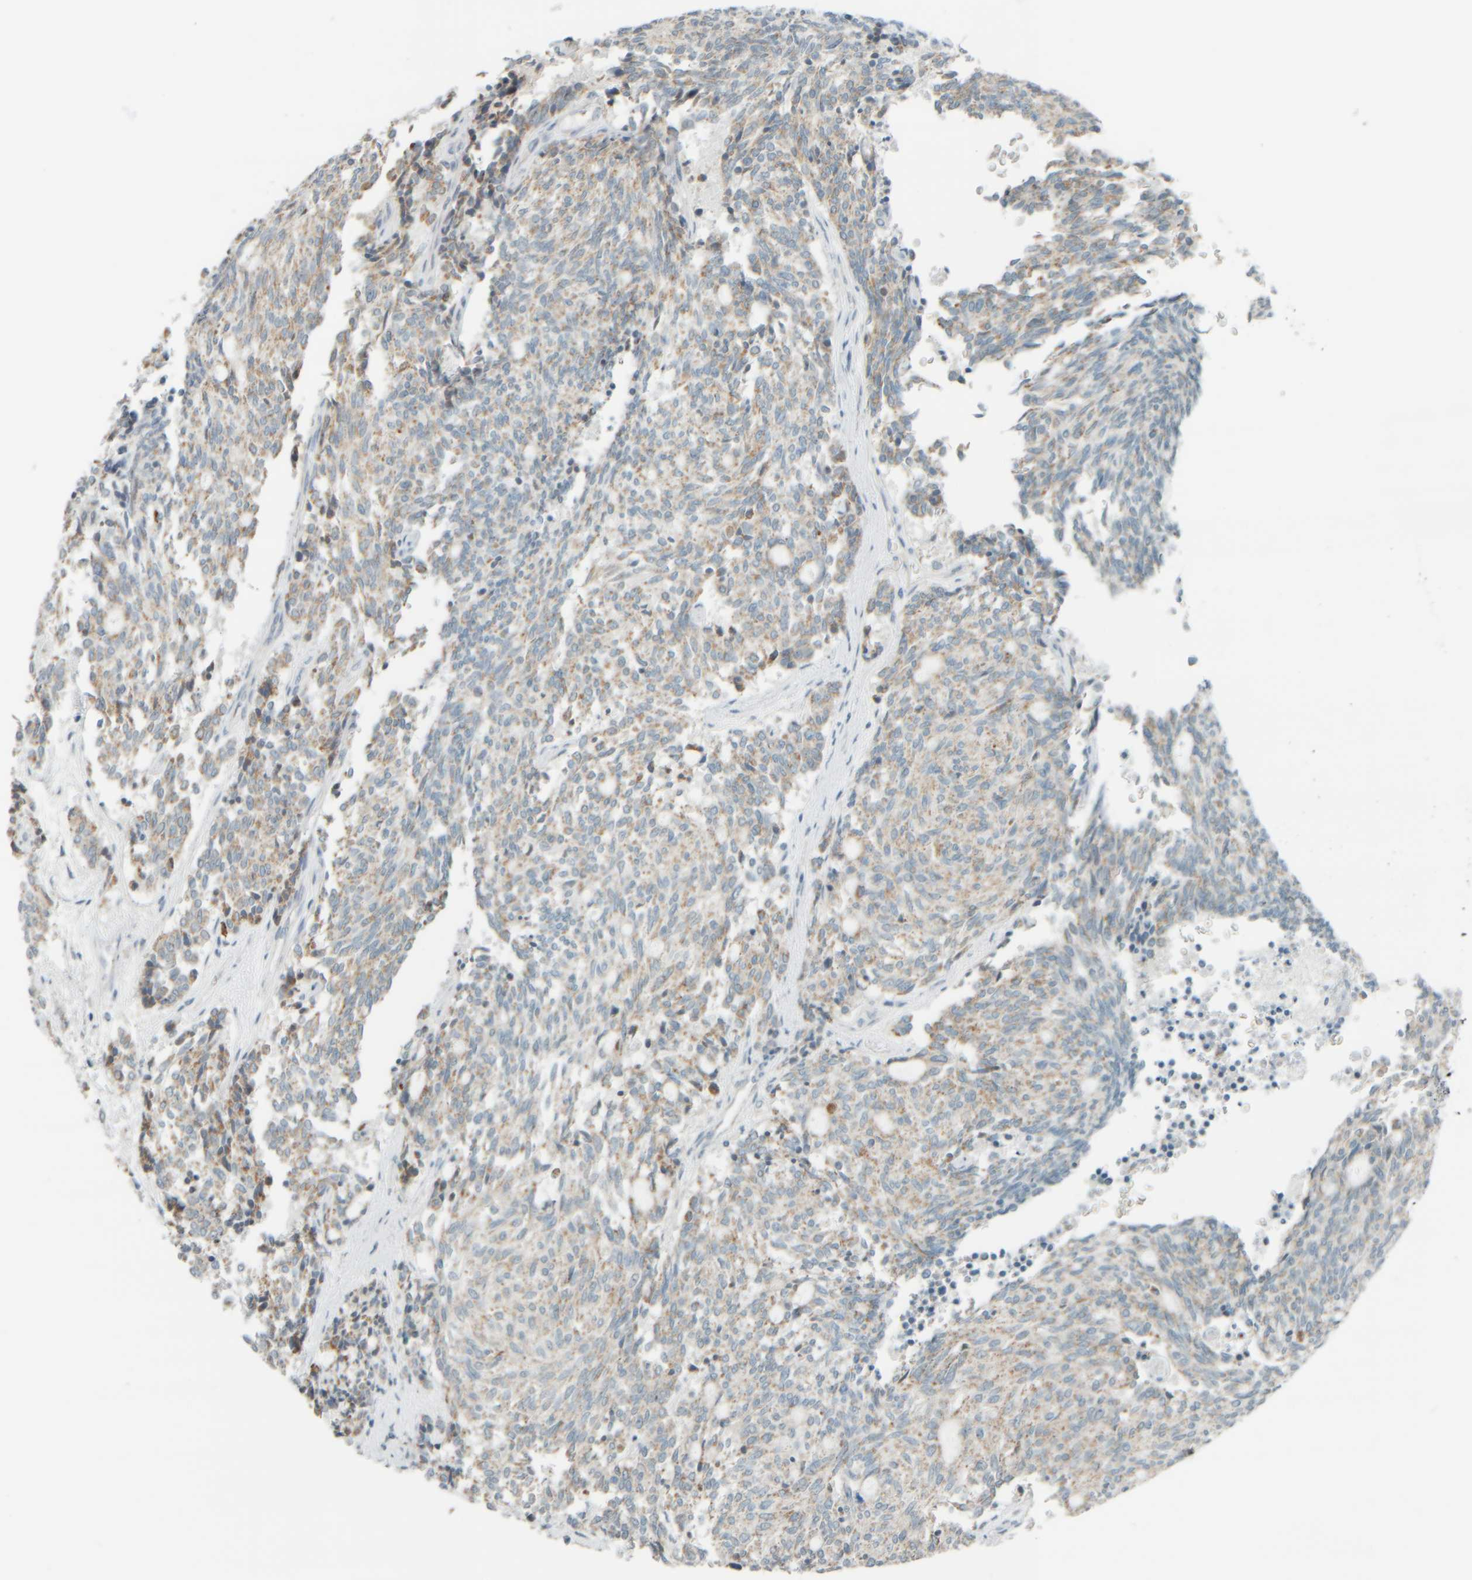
{"staining": {"intensity": "weak", "quantity": "25%-75%", "location": "cytoplasmic/membranous"}, "tissue": "carcinoid", "cell_type": "Tumor cells", "image_type": "cancer", "snomed": [{"axis": "morphology", "description": "Carcinoid, malignant, NOS"}, {"axis": "topography", "description": "Pancreas"}], "caption": "A low amount of weak cytoplasmic/membranous staining is present in approximately 25%-75% of tumor cells in carcinoid tissue. The protein is shown in brown color, while the nuclei are stained blue.", "gene": "PTGES3L-AARSD1", "patient": {"sex": "female", "age": 54}}